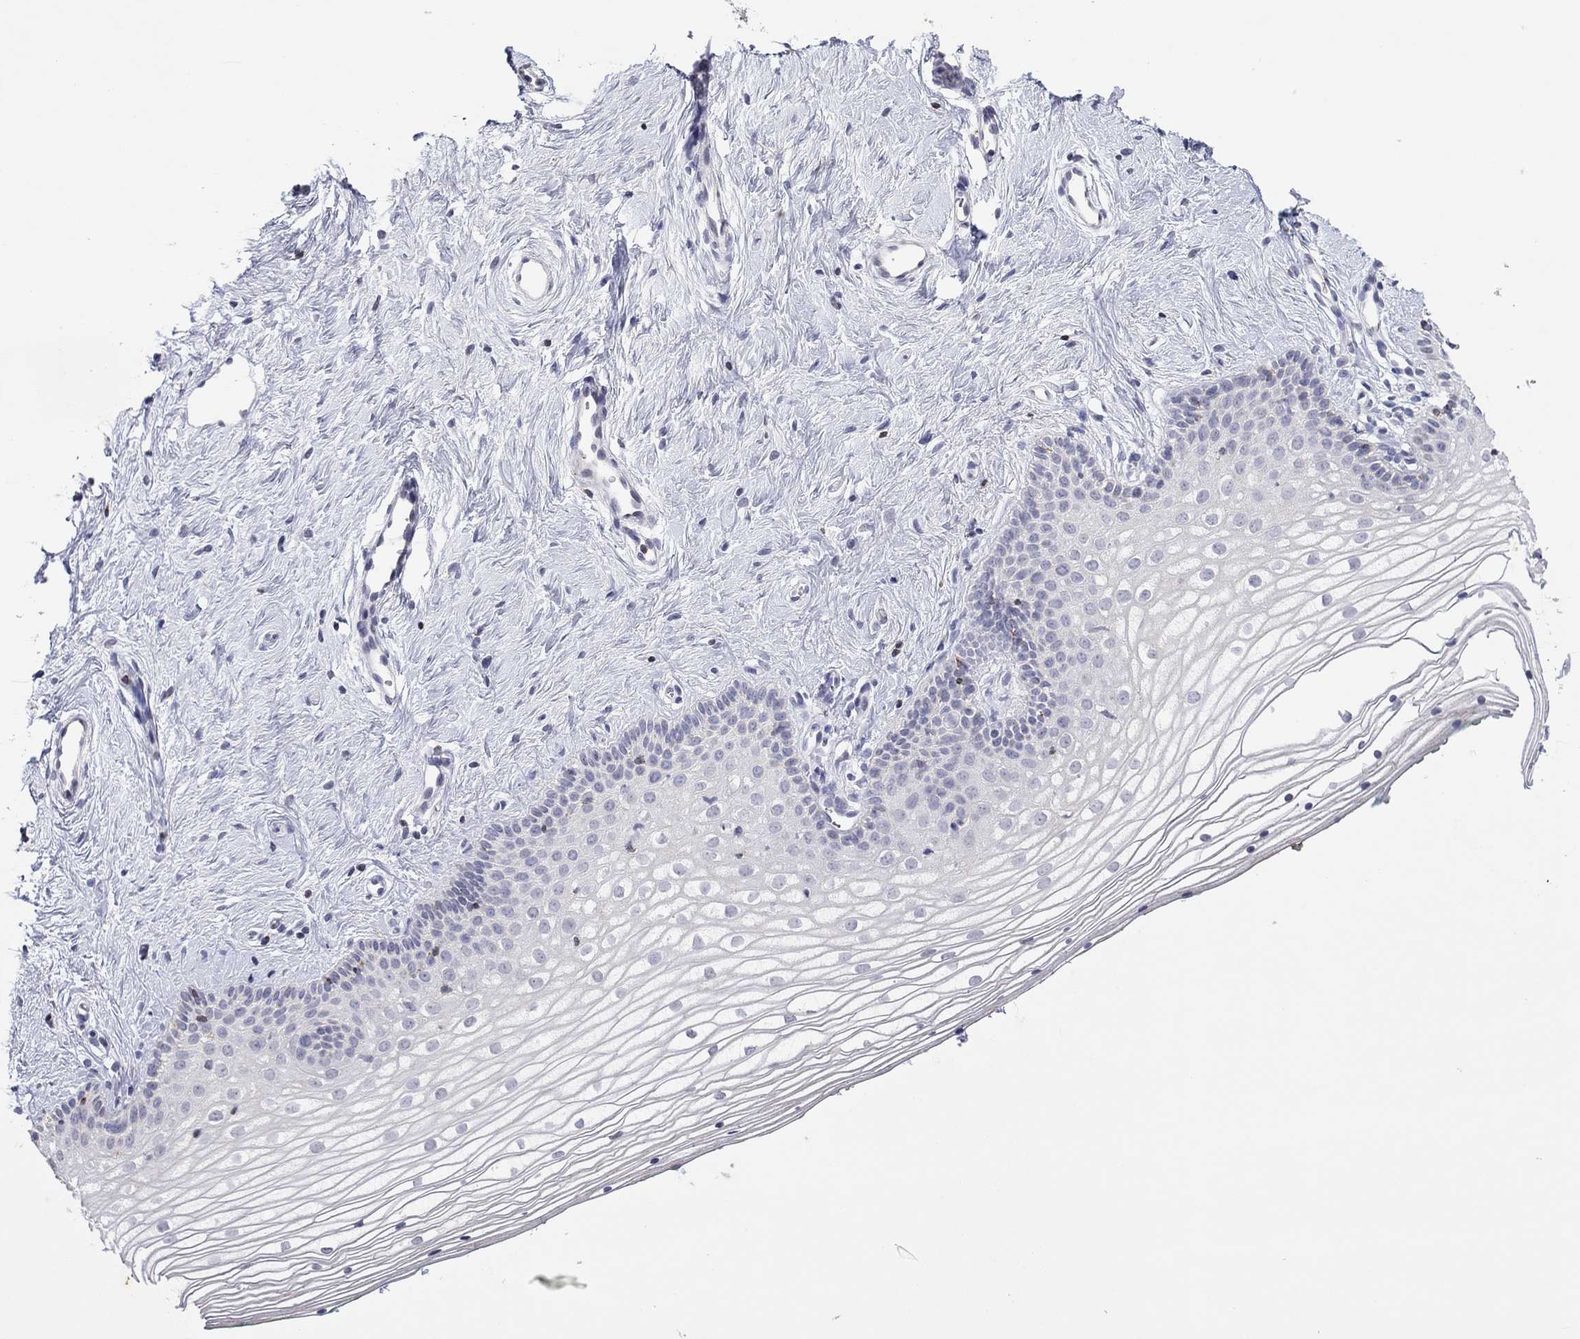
{"staining": {"intensity": "negative", "quantity": "none", "location": "none"}, "tissue": "vagina", "cell_type": "Squamous epithelial cells", "image_type": "normal", "snomed": [{"axis": "morphology", "description": "Normal tissue, NOS"}, {"axis": "topography", "description": "Vagina"}], "caption": "Micrograph shows no protein expression in squamous epithelial cells of unremarkable vagina. Brightfield microscopy of IHC stained with DAB (3,3'-diaminobenzidine) (brown) and hematoxylin (blue), captured at high magnification.", "gene": "CCL5", "patient": {"sex": "female", "age": 36}}